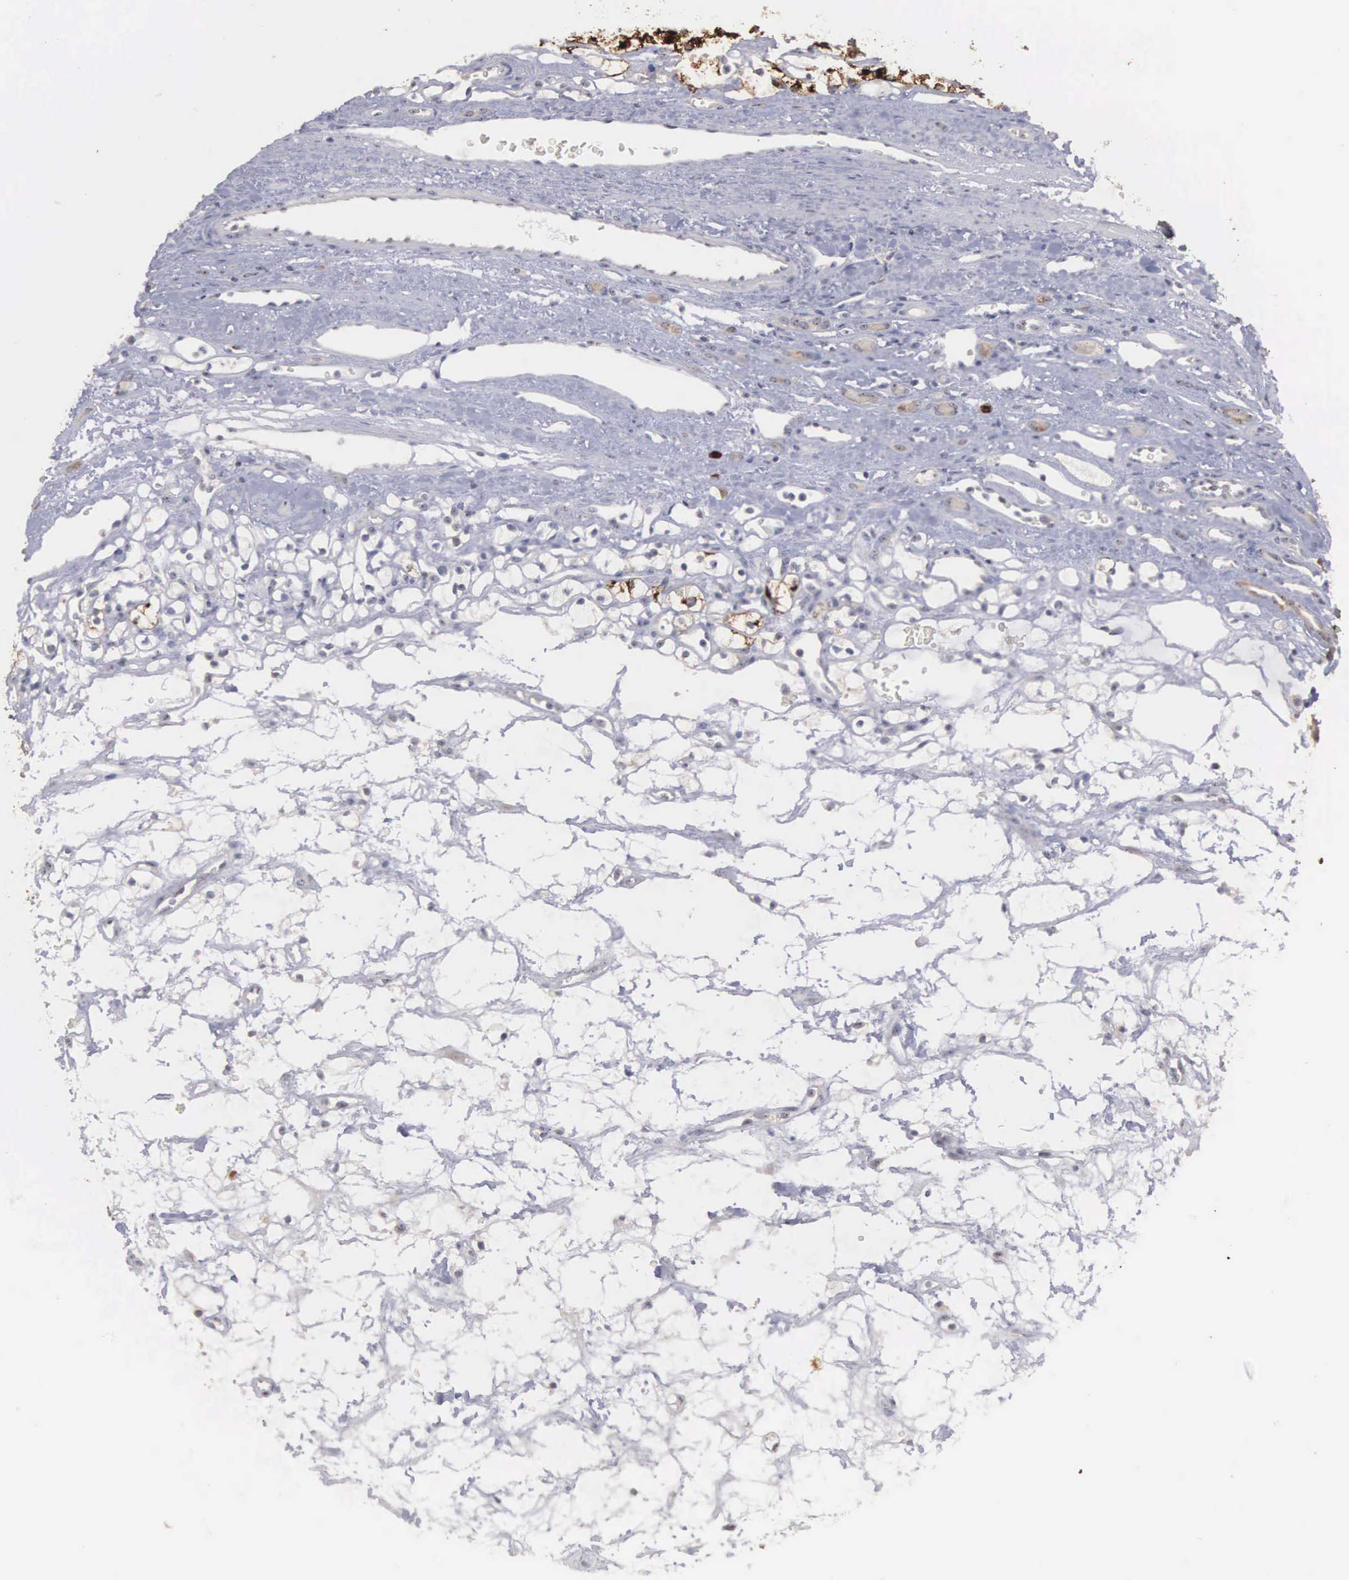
{"staining": {"intensity": "strong", "quantity": ">75%", "location": "cytoplasmic/membranous"}, "tissue": "renal cancer", "cell_type": "Tumor cells", "image_type": "cancer", "snomed": [{"axis": "morphology", "description": "Adenocarcinoma, NOS"}, {"axis": "topography", "description": "Kidney"}], "caption": "Human renal adenocarcinoma stained with a protein marker reveals strong staining in tumor cells.", "gene": "AMN", "patient": {"sex": "female", "age": 60}}